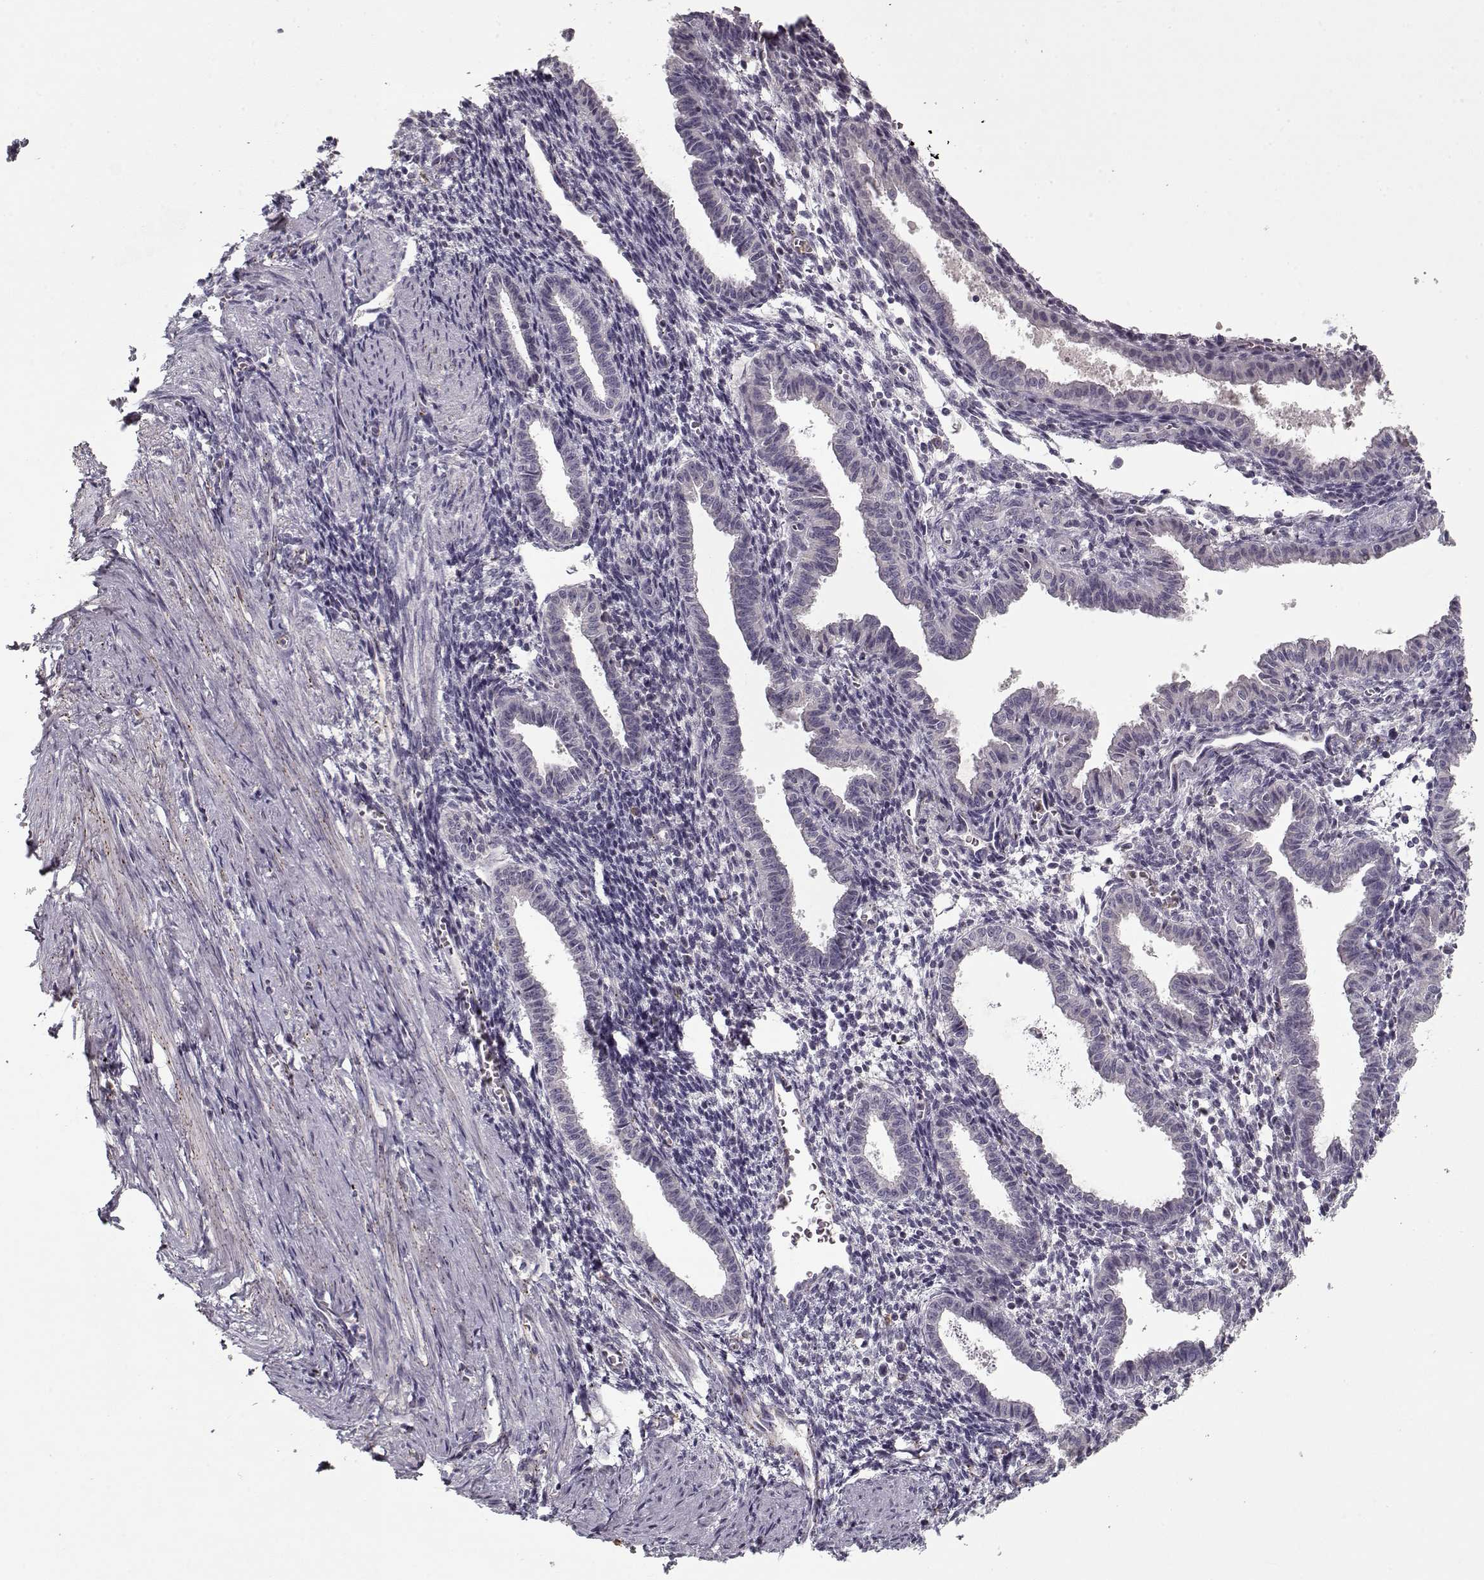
{"staining": {"intensity": "negative", "quantity": "none", "location": "none"}, "tissue": "endometrium", "cell_type": "Cells in endometrial stroma", "image_type": "normal", "snomed": [{"axis": "morphology", "description": "Normal tissue, NOS"}, {"axis": "topography", "description": "Endometrium"}], "caption": "Immunohistochemical staining of normal endometrium shows no significant positivity in cells in endometrial stroma.", "gene": "UNC13D", "patient": {"sex": "female", "age": 37}}